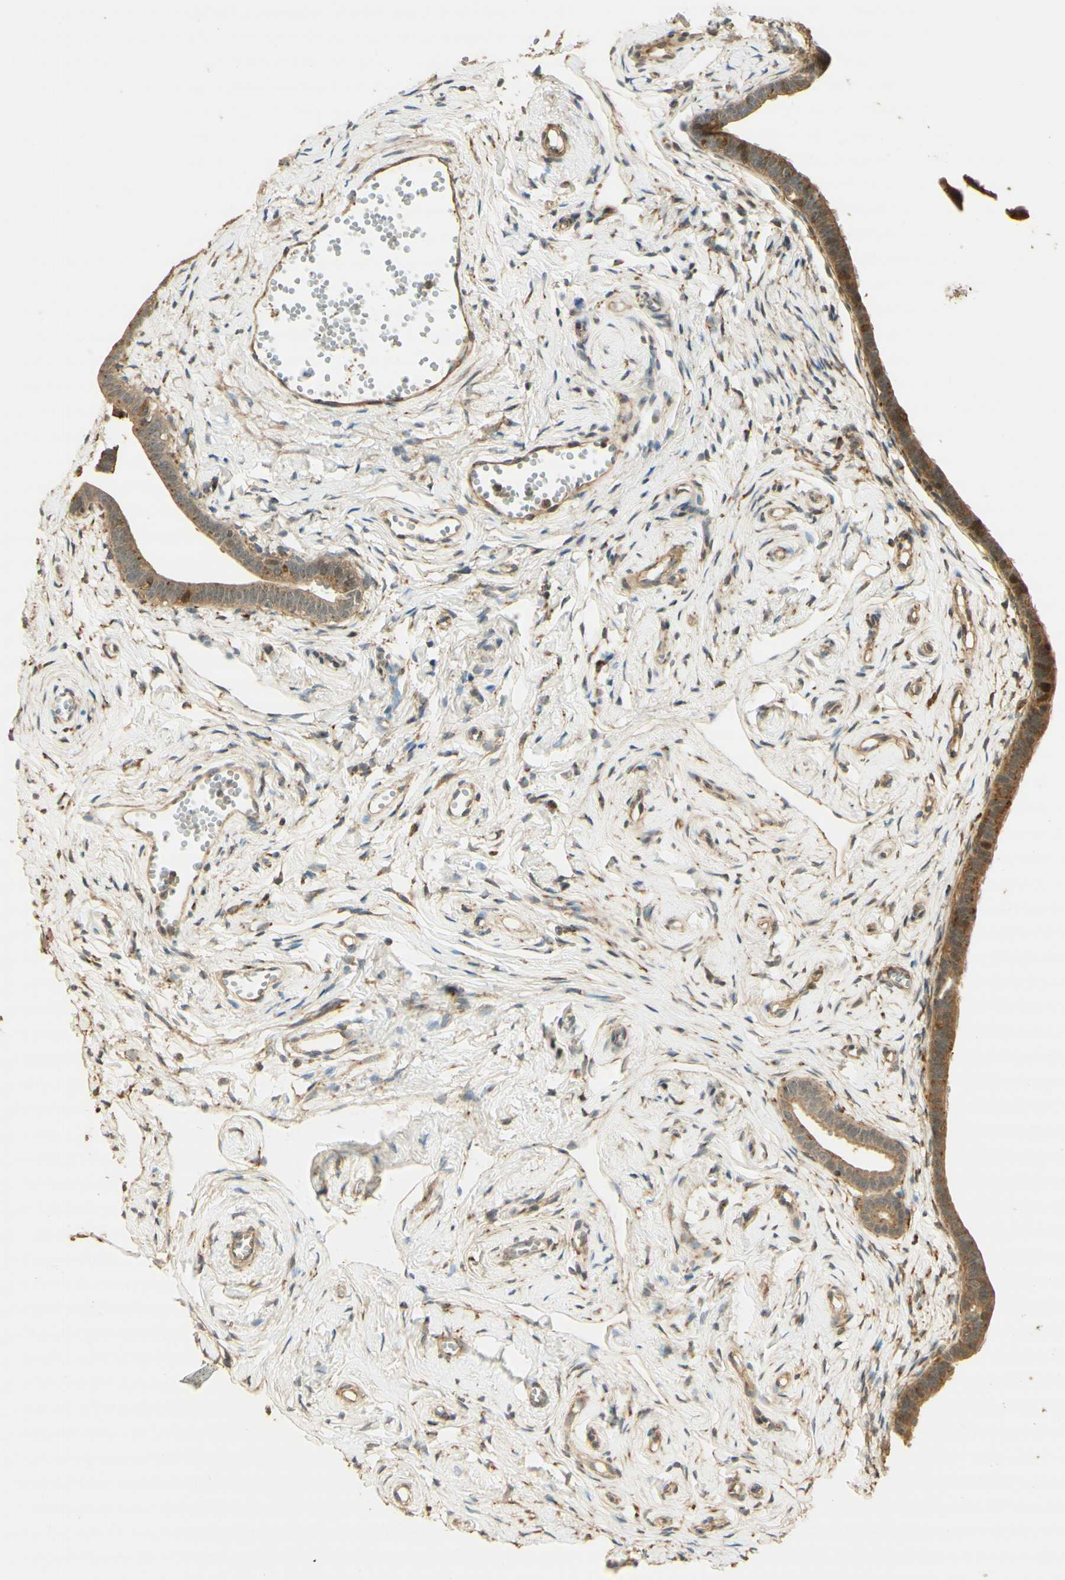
{"staining": {"intensity": "moderate", "quantity": "<25%", "location": "cytoplasmic/membranous"}, "tissue": "fallopian tube", "cell_type": "Glandular cells", "image_type": "normal", "snomed": [{"axis": "morphology", "description": "Normal tissue, NOS"}, {"axis": "topography", "description": "Fallopian tube"}], "caption": "Moderate cytoplasmic/membranous protein staining is appreciated in approximately <25% of glandular cells in fallopian tube.", "gene": "AGER", "patient": {"sex": "female", "age": 71}}